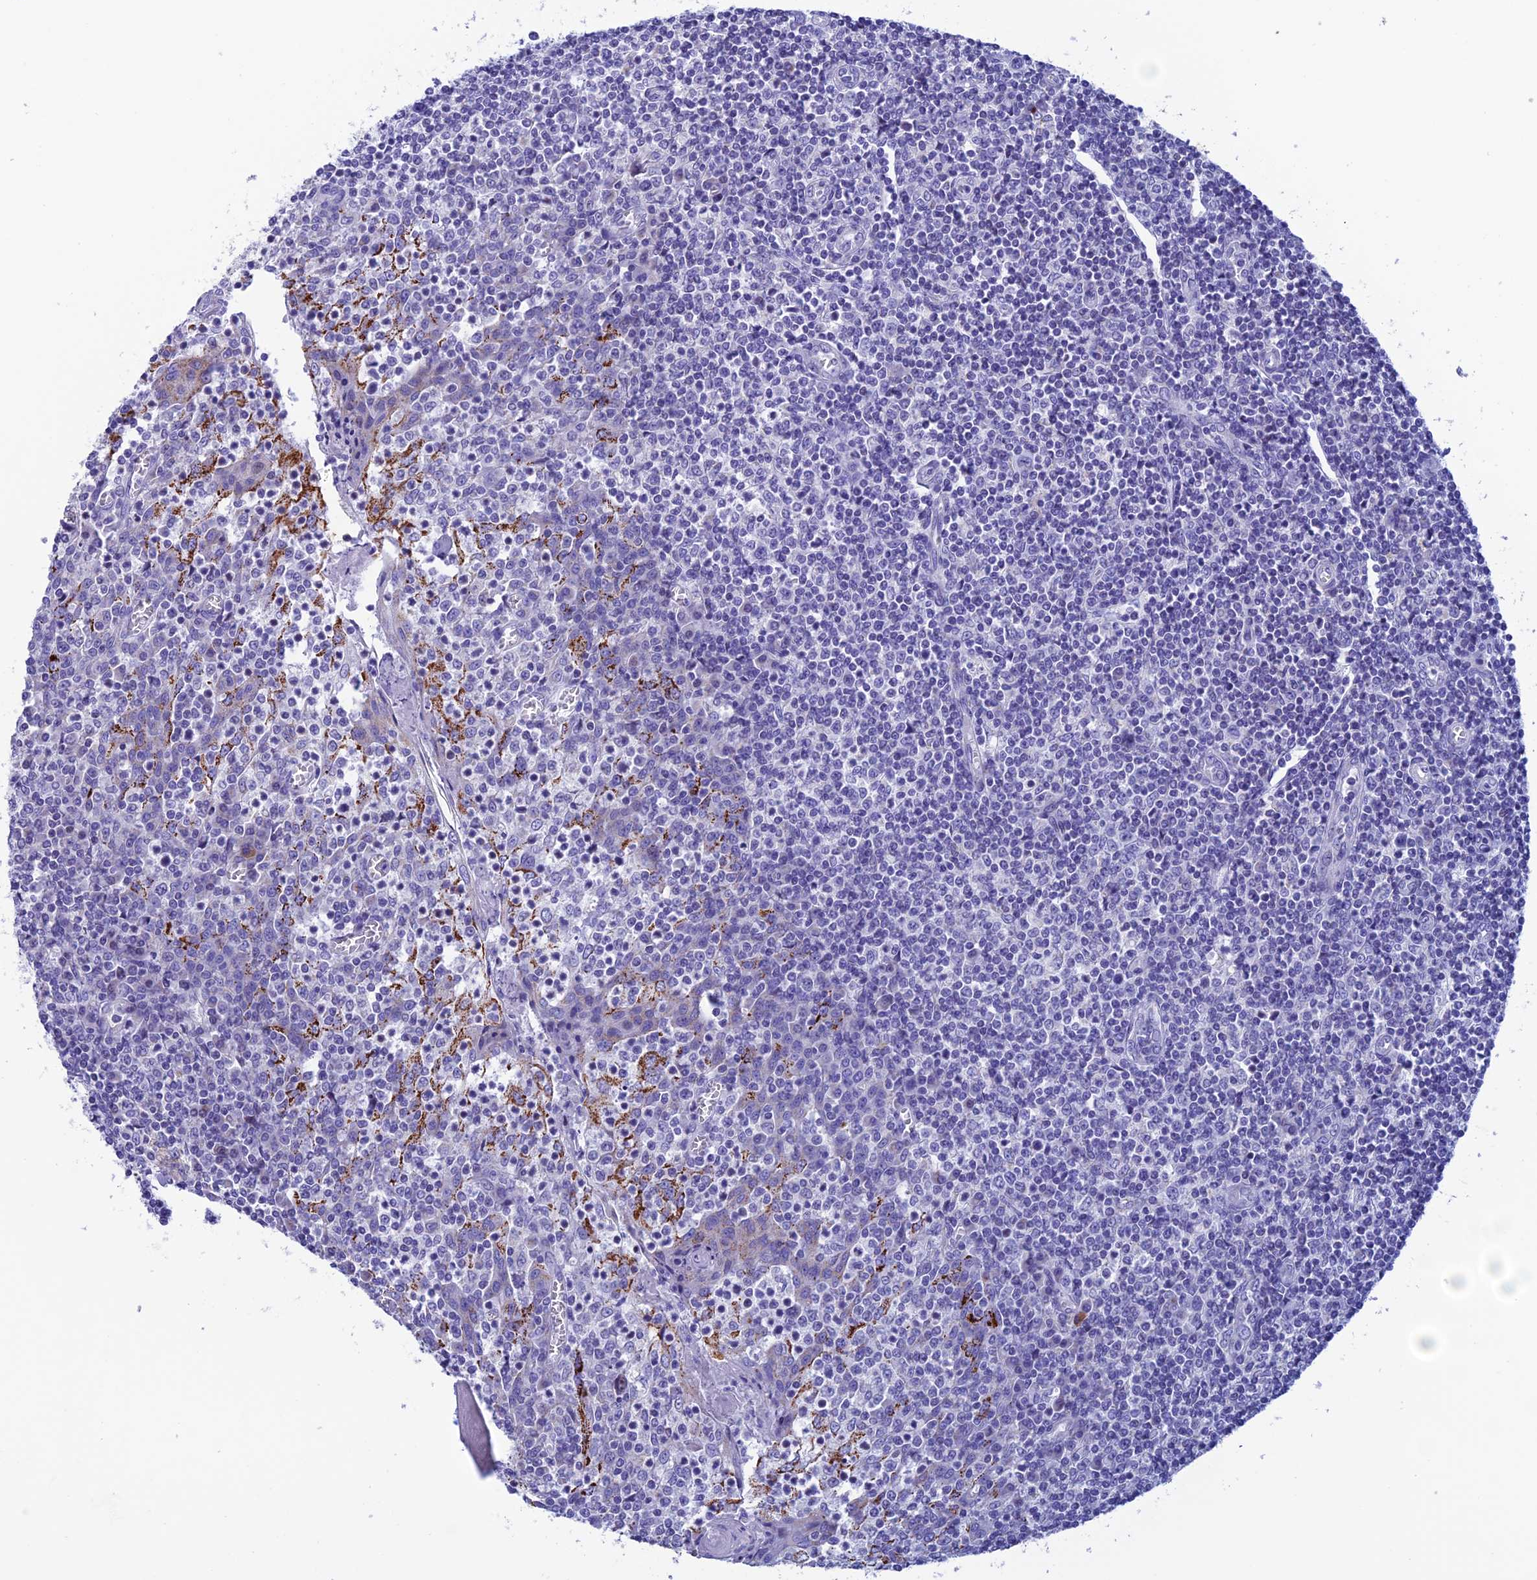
{"staining": {"intensity": "negative", "quantity": "none", "location": "none"}, "tissue": "tonsil", "cell_type": "Germinal center cells", "image_type": "normal", "snomed": [{"axis": "morphology", "description": "Normal tissue, NOS"}, {"axis": "topography", "description": "Tonsil"}], "caption": "High power microscopy micrograph of an immunohistochemistry image of benign tonsil, revealing no significant expression in germinal center cells.", "gene": "NXPE4", "patient": {"sex": "female", "age": 19}}